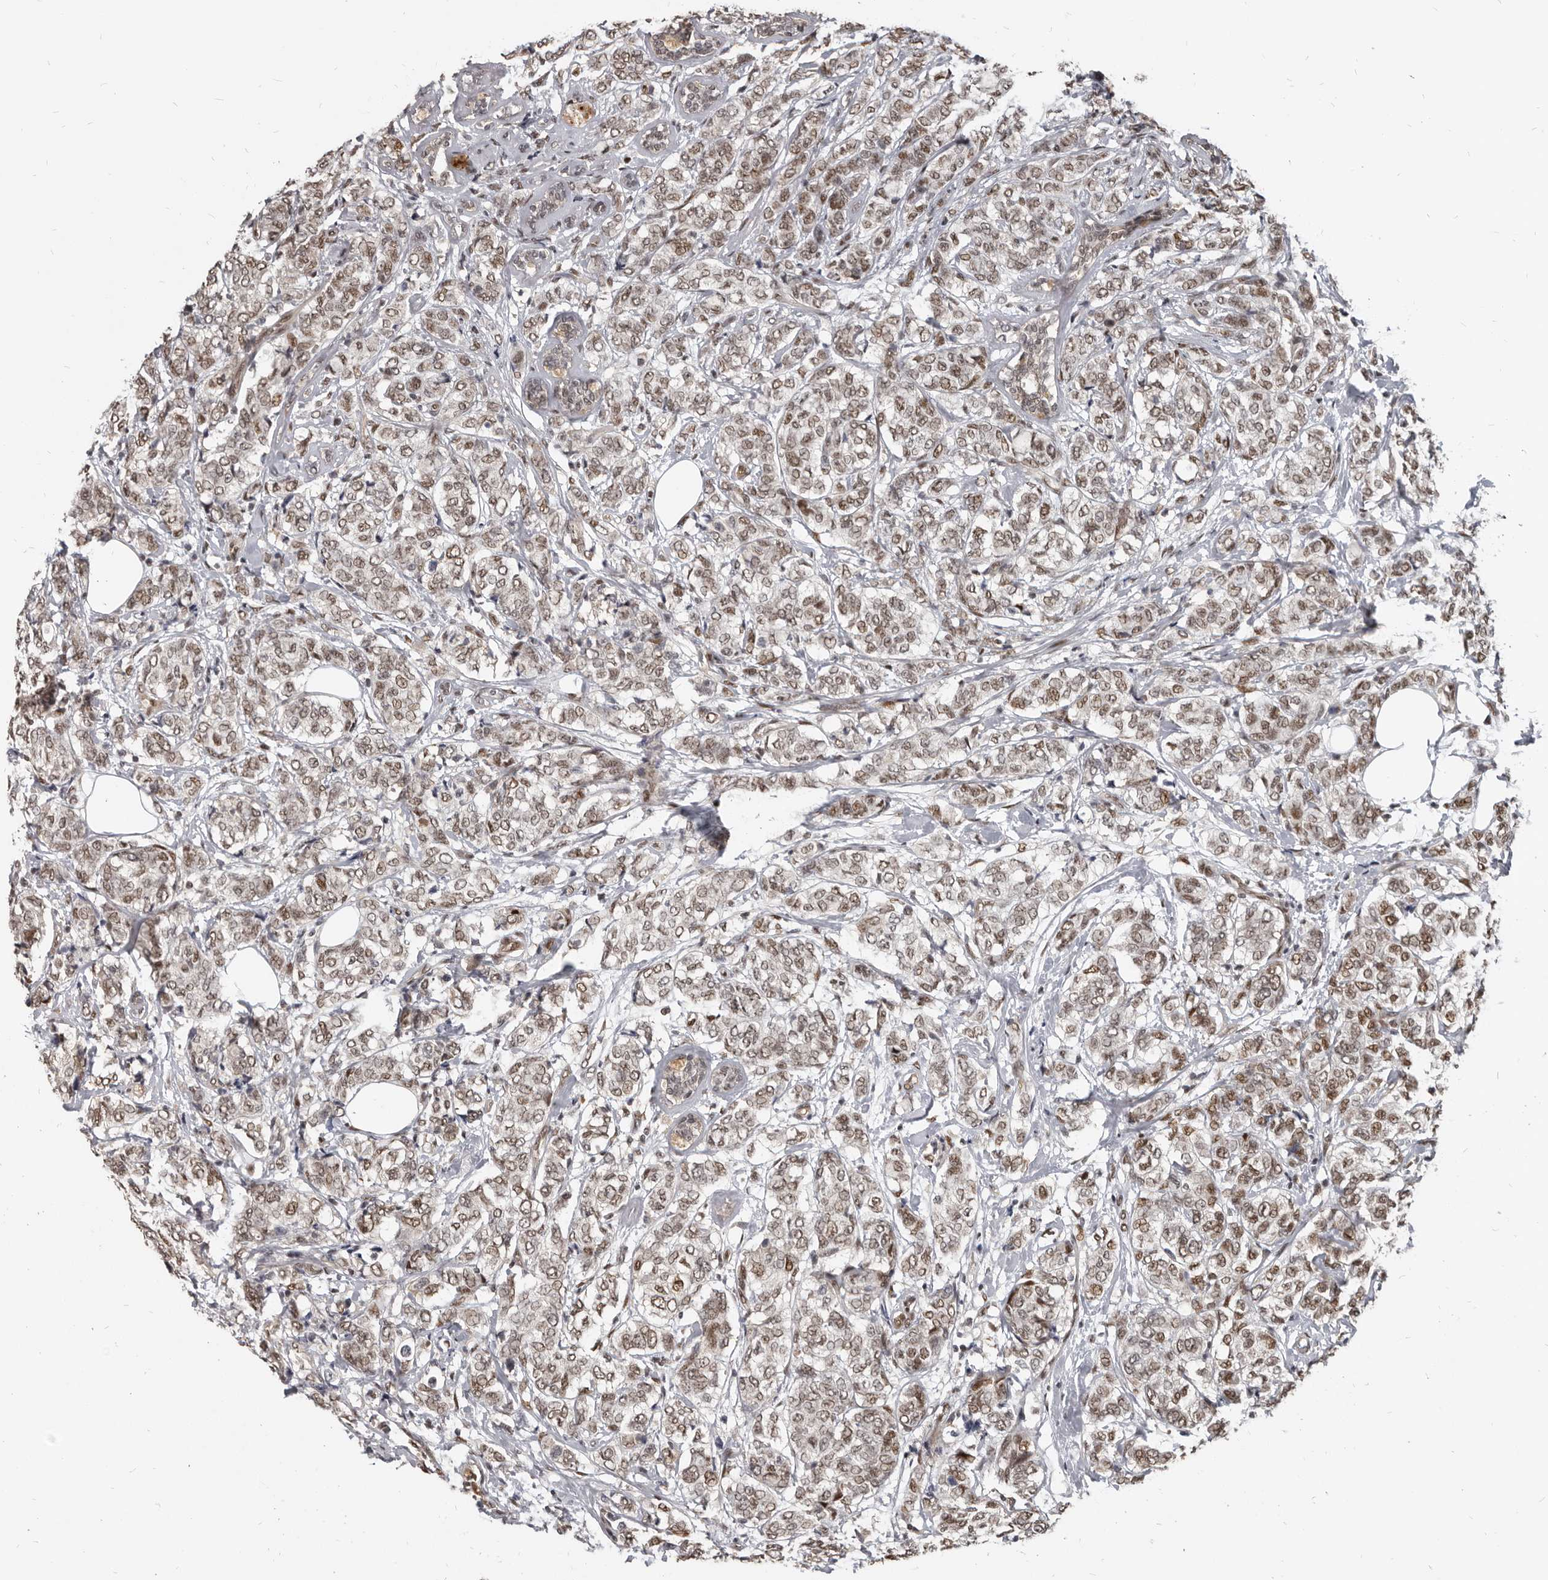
{"staining": {"intensity": "moderate", "quantity": ">75%", "location": "nuclear"}, "tissue": "breast cancer", "cell_type": "Tumor cells", "image_type": "cancer", "snomed": [{"axis": "morphology", "description": "Lobular carcinoma"}, {"axis": "topography", "description": "Breast"}], "caption": "The image displays a brown stain indicating the presence of a protein in the nuclear of tumor cells in breast cancer (lobular carcinoma).", "gene": "ATF5", "patient": {"sex": "female", "age": 60}}